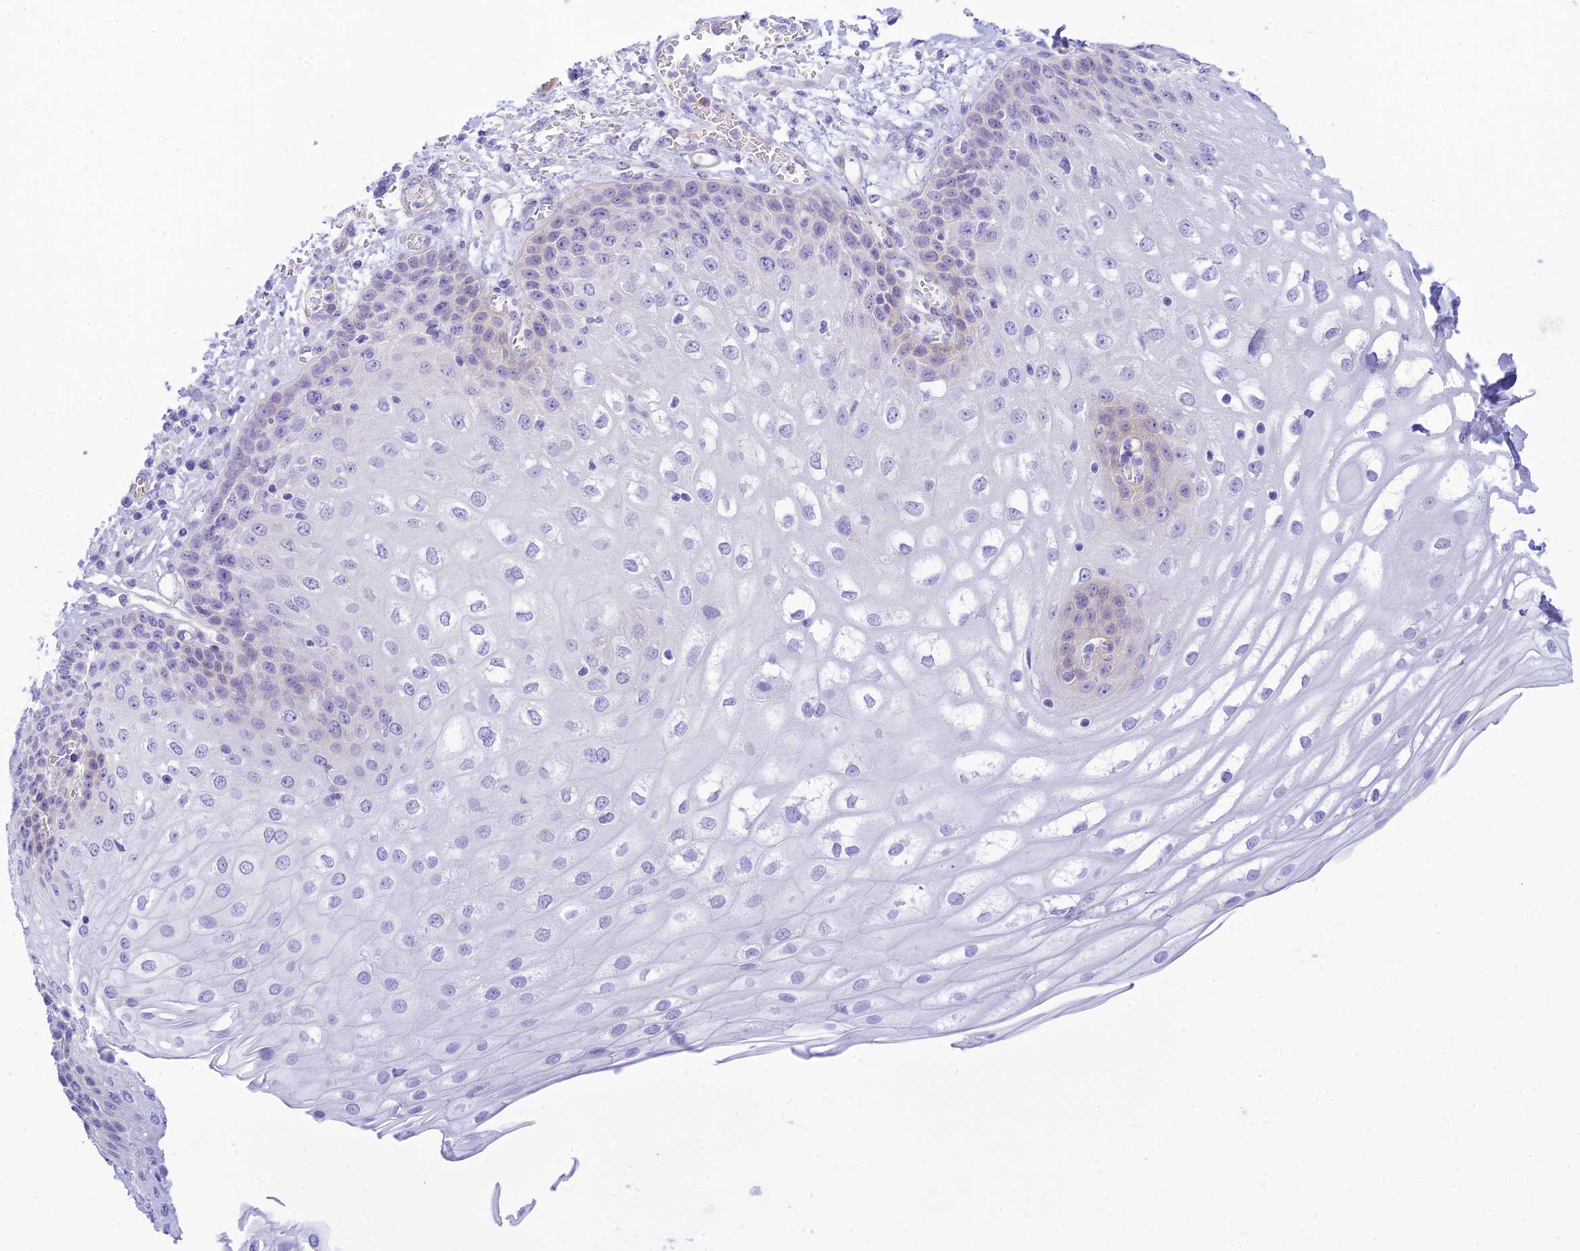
{"staining": {"intensity": "negative", "quantity": "none", "location": "none"}, "tissue": "esophagus", "cell_type": "Squamous epithelial cells", "image_type": "normal", "snomed": [{"axis": "morphology", "description": "Normal tissue, NOS"}, {"axis": "topography", "description": "Esophagus"}], "caption": "Protein analysis of benign esophagus shows no significant positivity in squamous epithelial cells.", "gene": "FBXW4", "patient": {"sex": "male", "age": 81}}